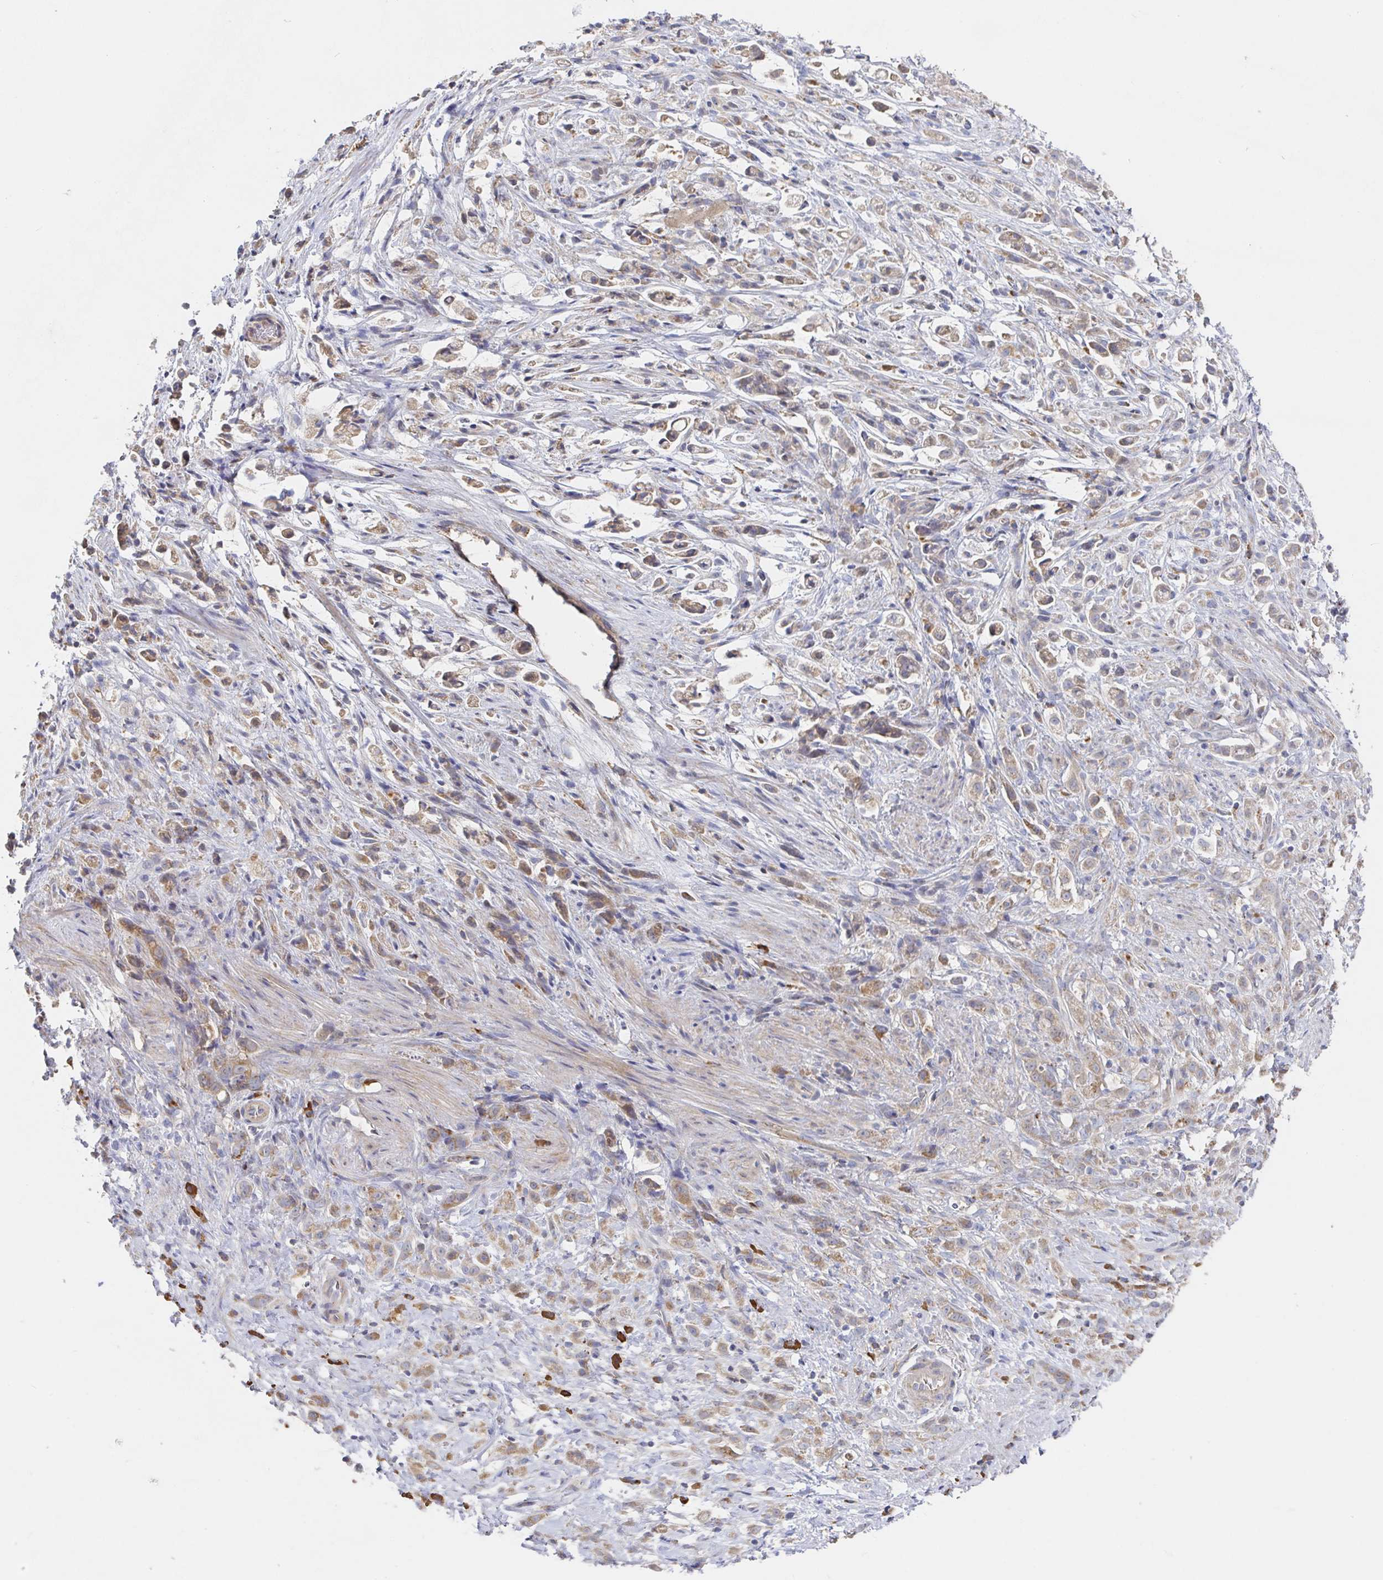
{"staining": {"intensity": "moderate", "quantity": ">75%", "location": "cytoplasmic/membranous"}, "tissue": "stomach cancer", "cell_type": "Tumor cells", "image_type": "cancer", "snomed": [{"axis": "morphology", "description": "Adenocarcinoma, NOS"}, {"axis": "topography", "description": "Stomach"}], "caption": "This is a histology image of immunohistochemistry (IHC) staining of stomach adenocarcinoma, which shows moderate expression in the cytoplasmic/membranous of tumor cells.", "gene": "IRAK2", "patient": {"sex": "female", "age": 60}}